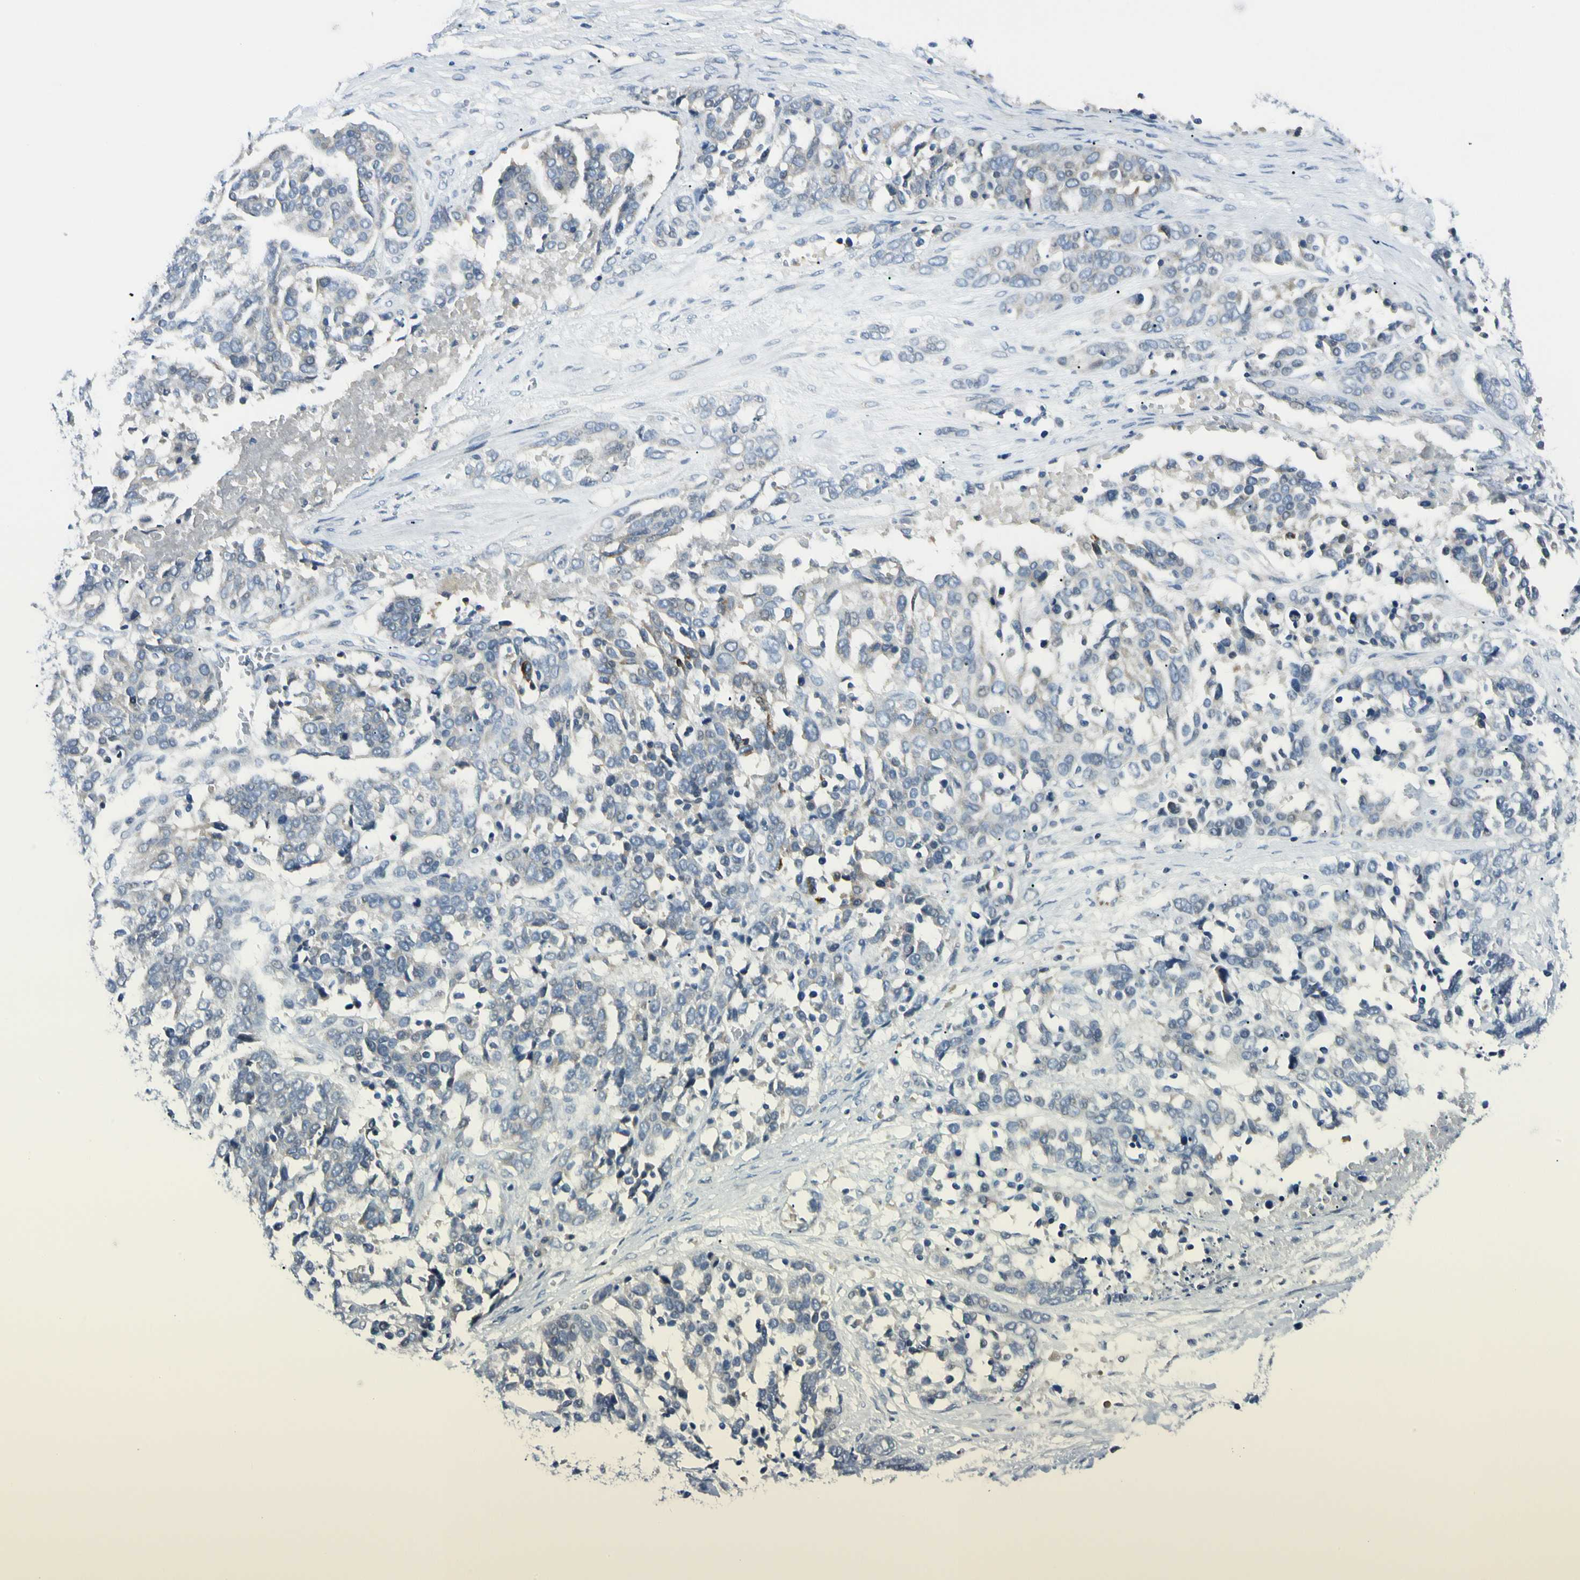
{"staining": {"intensity": "negative", "quantity": "none", "location": "none"}, "tissue": "ovarian cancer", "cell_type": "Tumor cells", "image_type": "cancer", "snomed": [{"axis": "morphology", "description": "Cystadenocarcinoma, serous, NOS"}, {"axis": "topography", "description": "Ovary"}], "caption": "The immunohistochemistry image has no significant staining in tumor cells of ovarian serous cystadenocarcinoma tissue. (Immunohistochemistry, brightfield microscopy, high magnification).", "gene": "SLC6A15", "patient": {"sex": "female", "age": 44}}